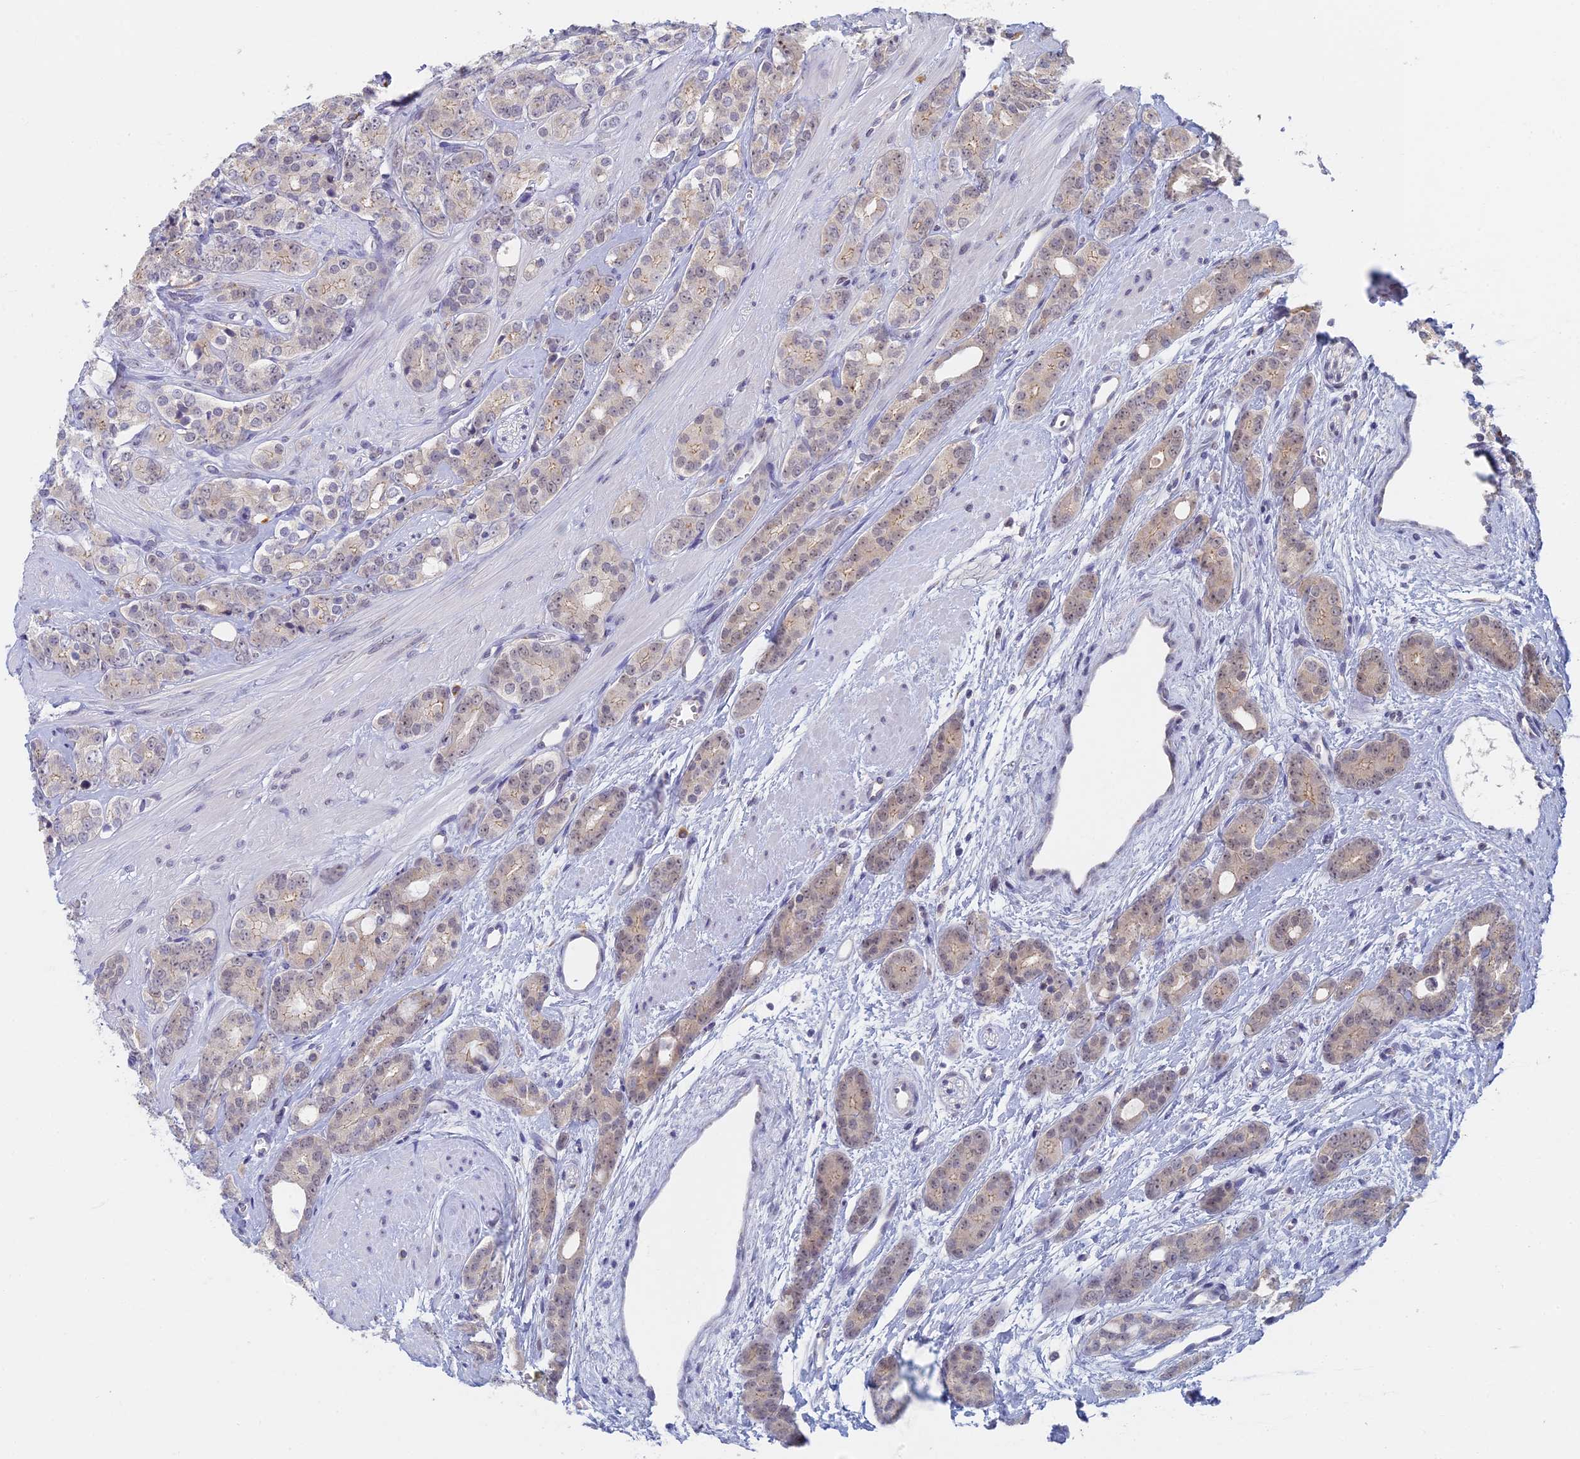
{"staining": {"intensity": "negative", "quantity": "none", "location": "none"}, "tissue": "prostate cancer", "cell_type": "Tumor cells", "image_type": "cancer", "snomed": [{"axis": "morphology", "description": "Adenocarcinoma, High grade"}, {"axis": "topography", "description": "Prostate"}], "caption": "DAB (3,3'-diaminobenzidine) immunohistochemical staining of human prostate cancer reveals no significant positivity in tumor cells.", "gene": "GPATCH1", "patient": {"sex": "male", "age": 62}}